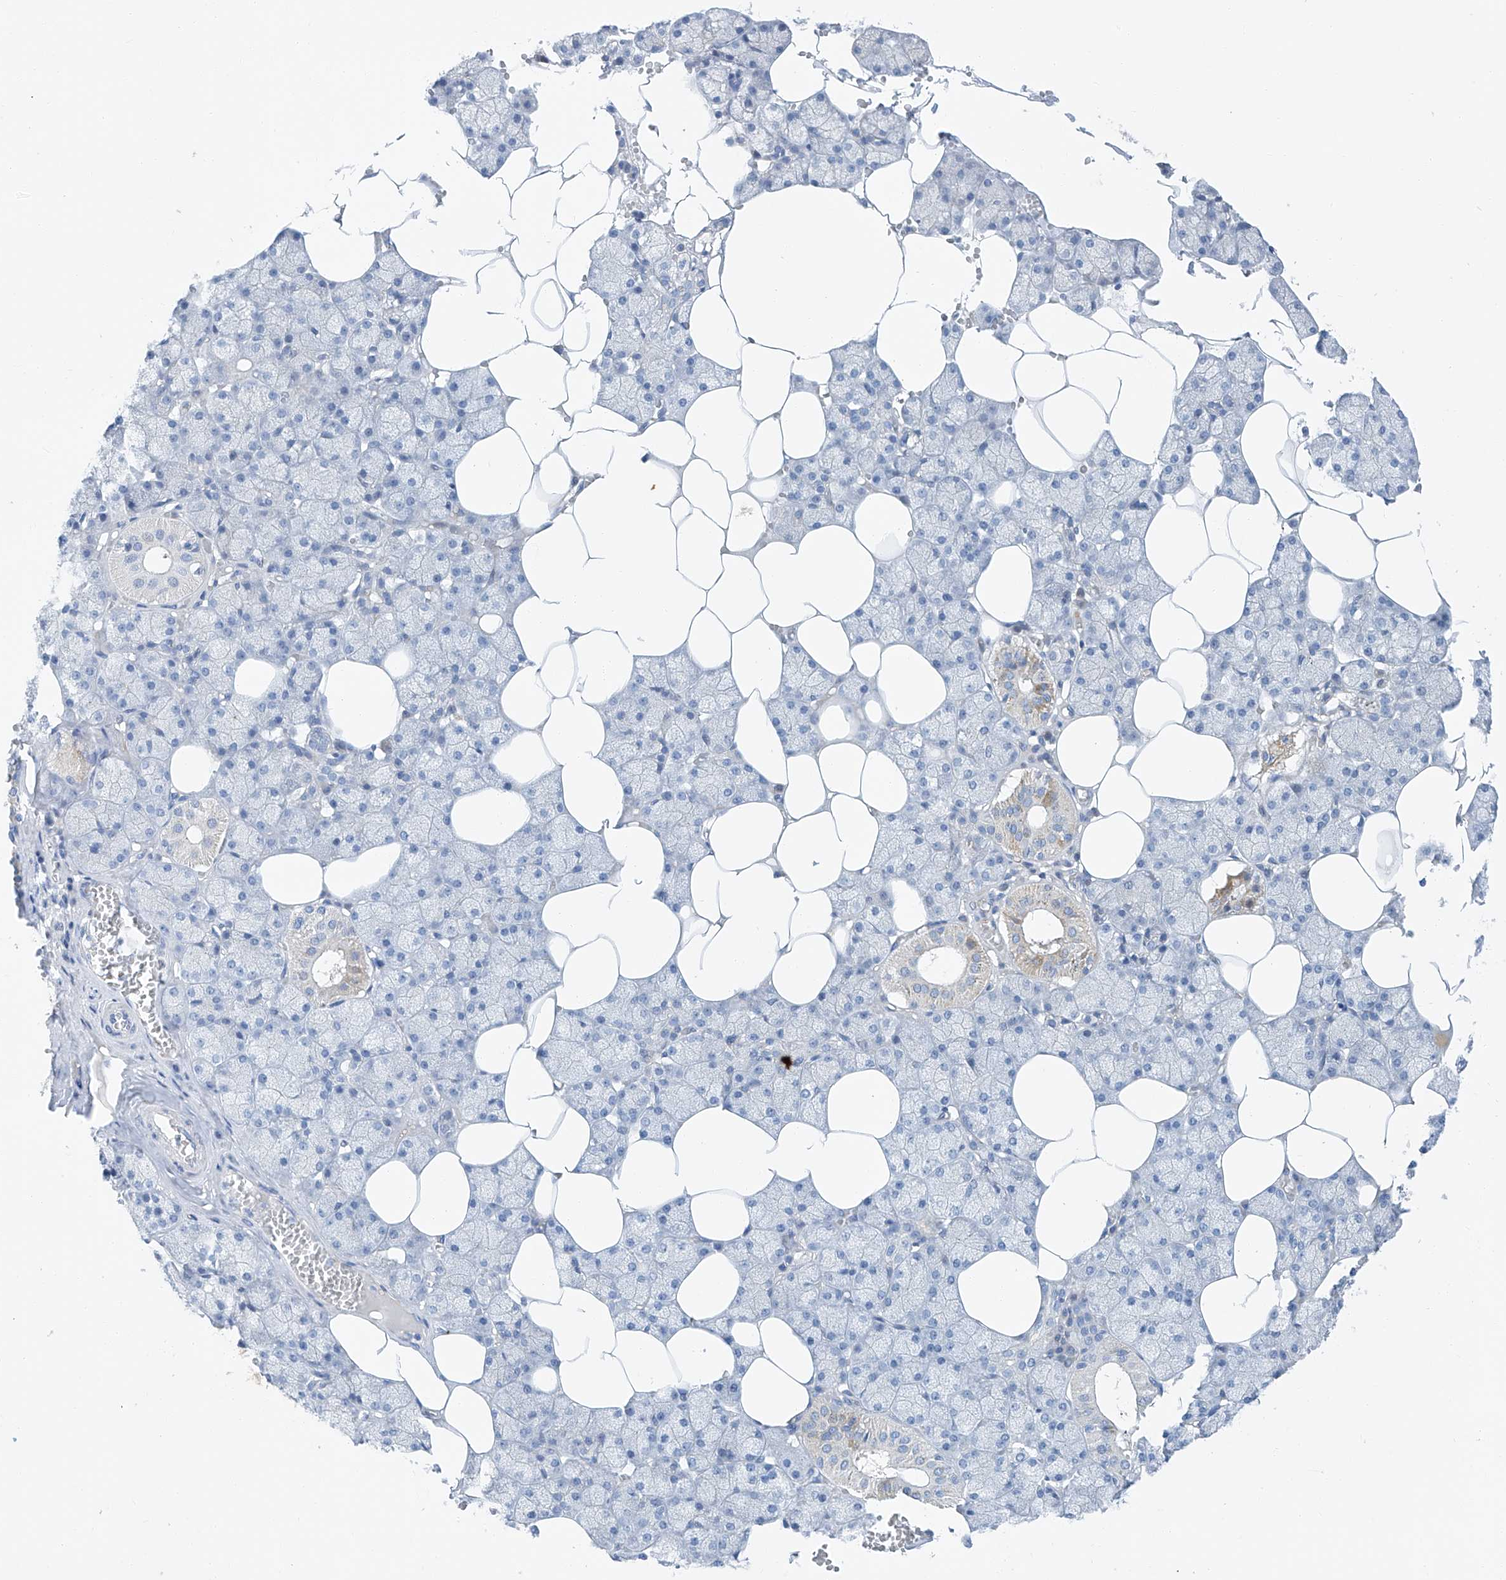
{"staining": {"intensity": "negative", "quantity": "none", "location": "none"}, "tissue": "salivary gland", "cell_type": "Glandular cells", "image_type": "normal", "snomed": [{"axis": "morphology", "description": "Normal tissue, NOS"}, {"axis": "topography", "description": "Salivary gland"}], "caption": "The image shows no significant staining in glandular cells of salivary gland.", "gene": "CLDND1", "patient": {"sex": "male", "age": 62}}